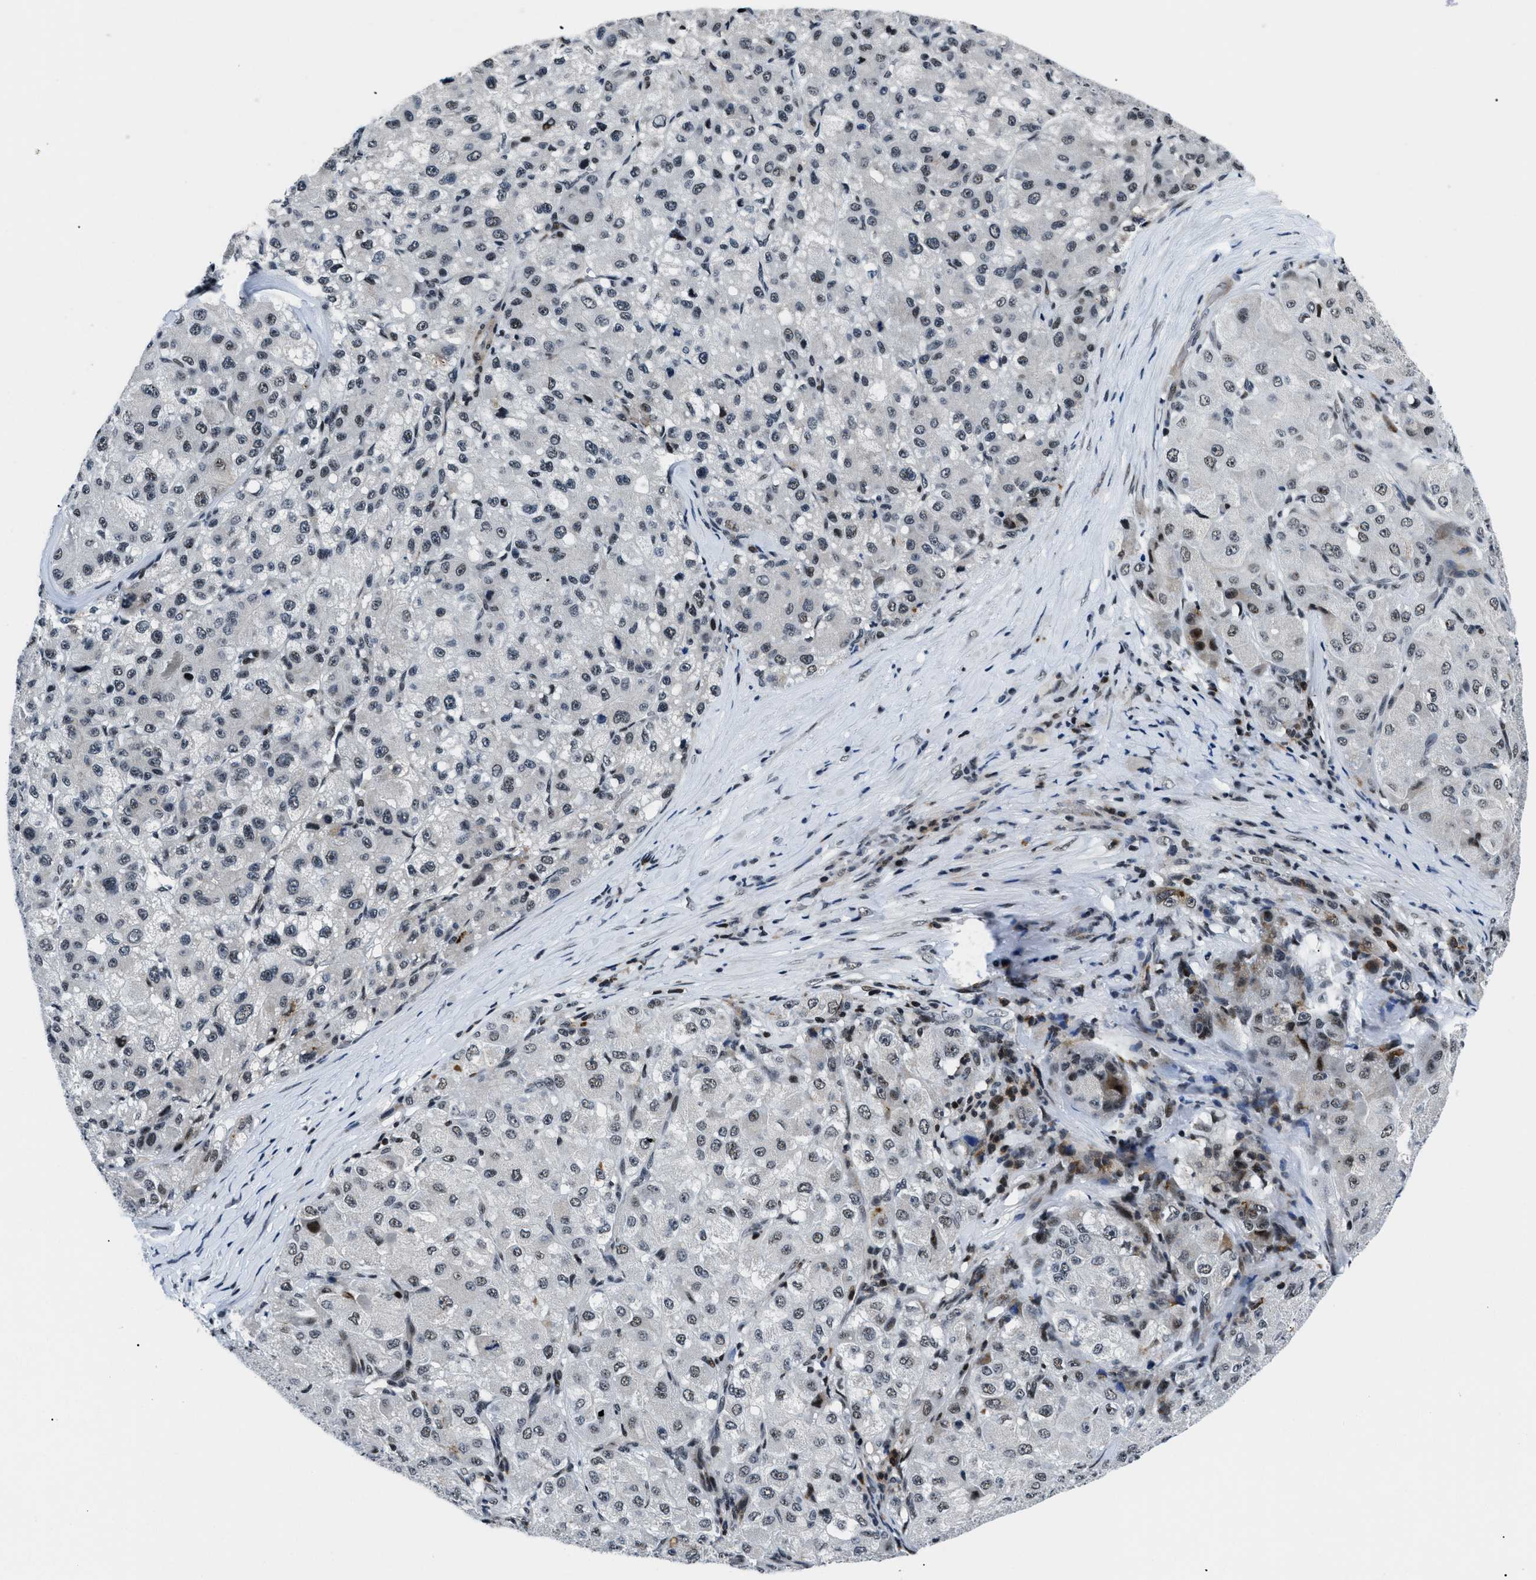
{"staining": {"intensity": "strong", "quantity": "25%-75%", "location": "nuclear"}, "tissue": "liver cancer", "cell_type": "Tumor cells", "image_type": "cancer", "snomed": [{"axis": "morphology", "description": "Carcinoma, Hepatocellular, NOS"}, {"axis": "topography", "description": "Liver"}], "caption": "Liver hepatocellular carcinoma tissue displays strong nuclear staining in approximately 25%-75% of tumor cells The protein of interest is shown in brown color, while the nuclei are stained blue.", "gene": "SMARCB1", "patient": {"sex": "male", "age": 80}}